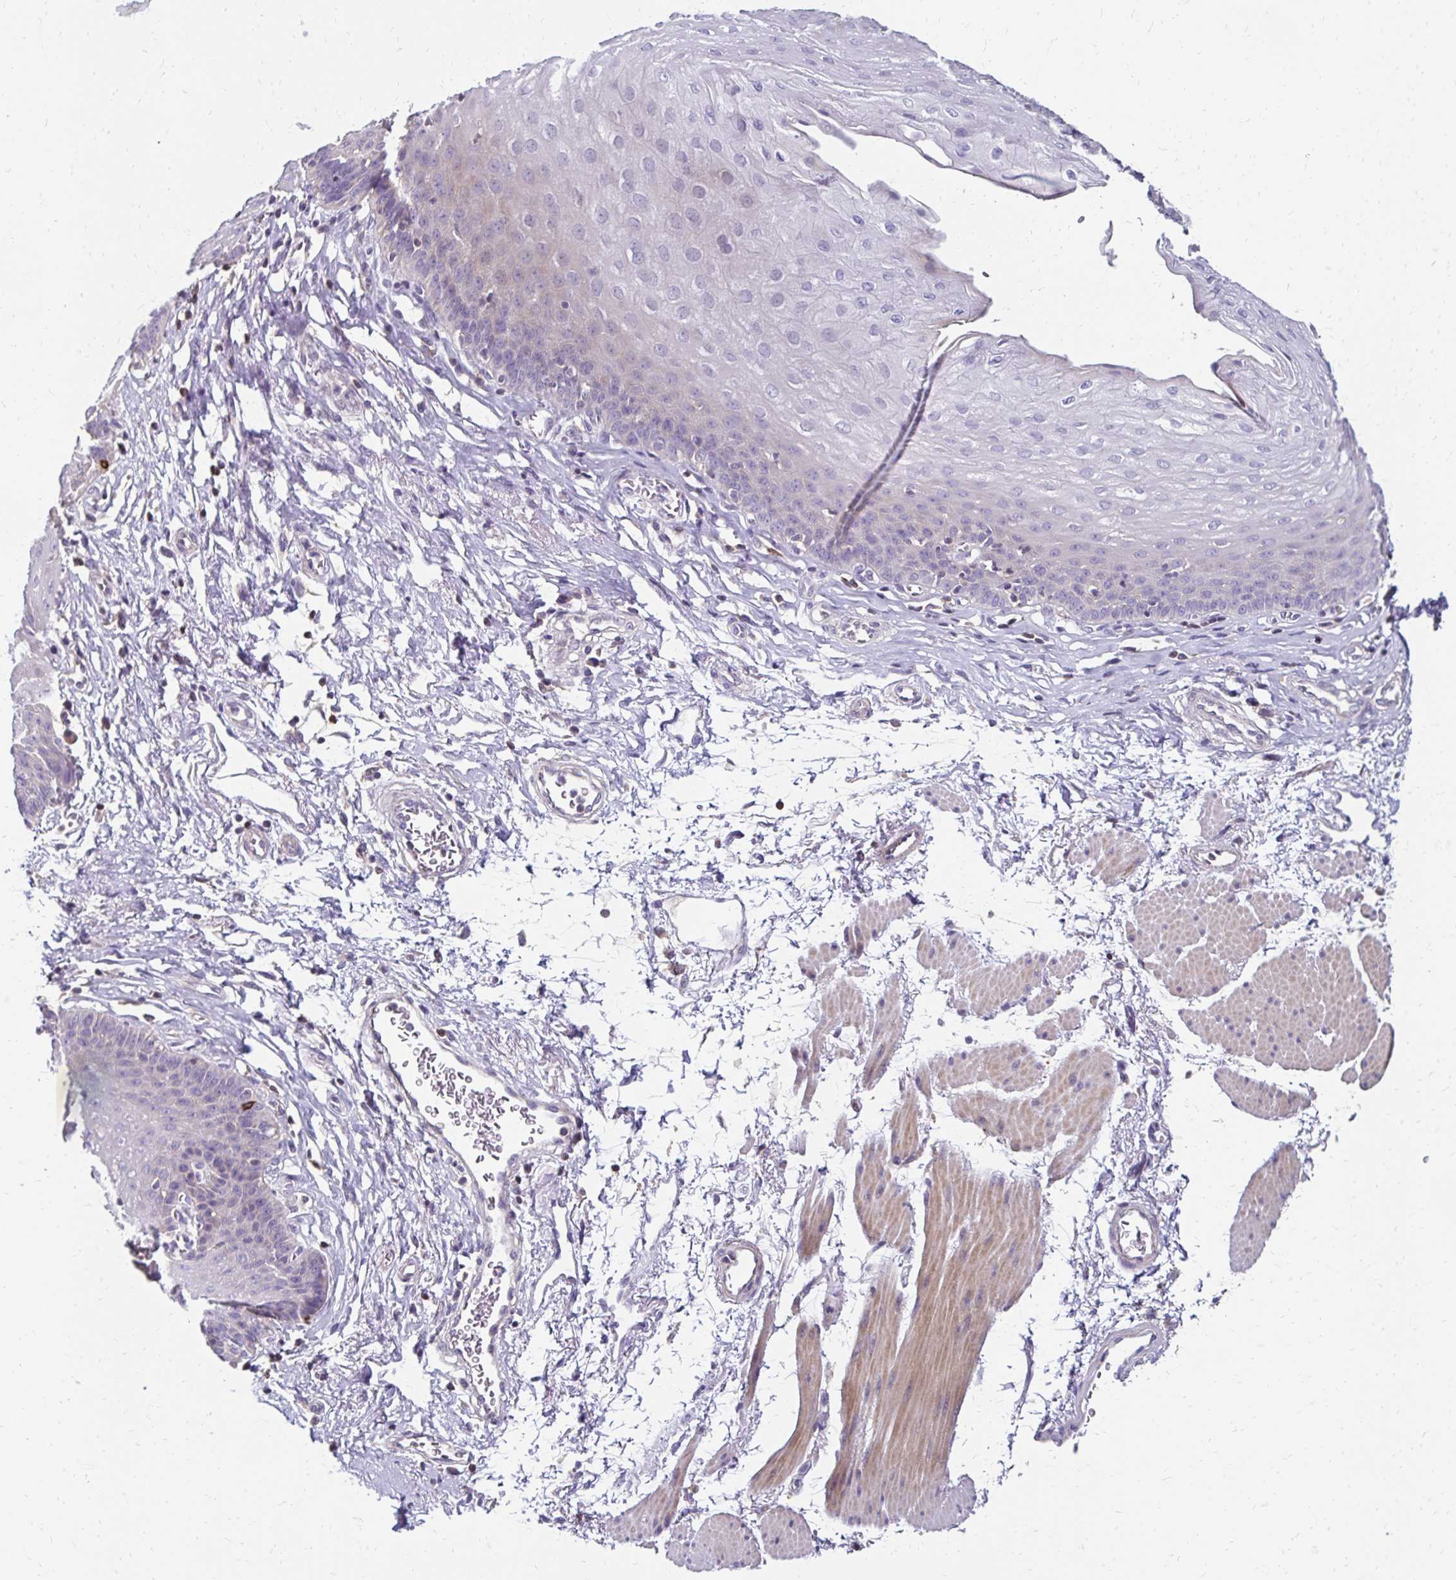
{"staining": {"intensity": "negative", "quantity": "none", "location": "none"}, "tissue": "esophagus", "cell_type": "Squamous epithelial cells", "image_type": "normal", "snomed": [{"axis": "morphology", "description": "Normal tissue, NOS"}, {"axis": "topography", "description": "Esophagus"}], "caption": "Immunohistochemical staining of benign human esophagus displays no significant staining in squamous epithelial cells.", "gene": "DTNB", "patient": {"sex": "female", "age": 81}}